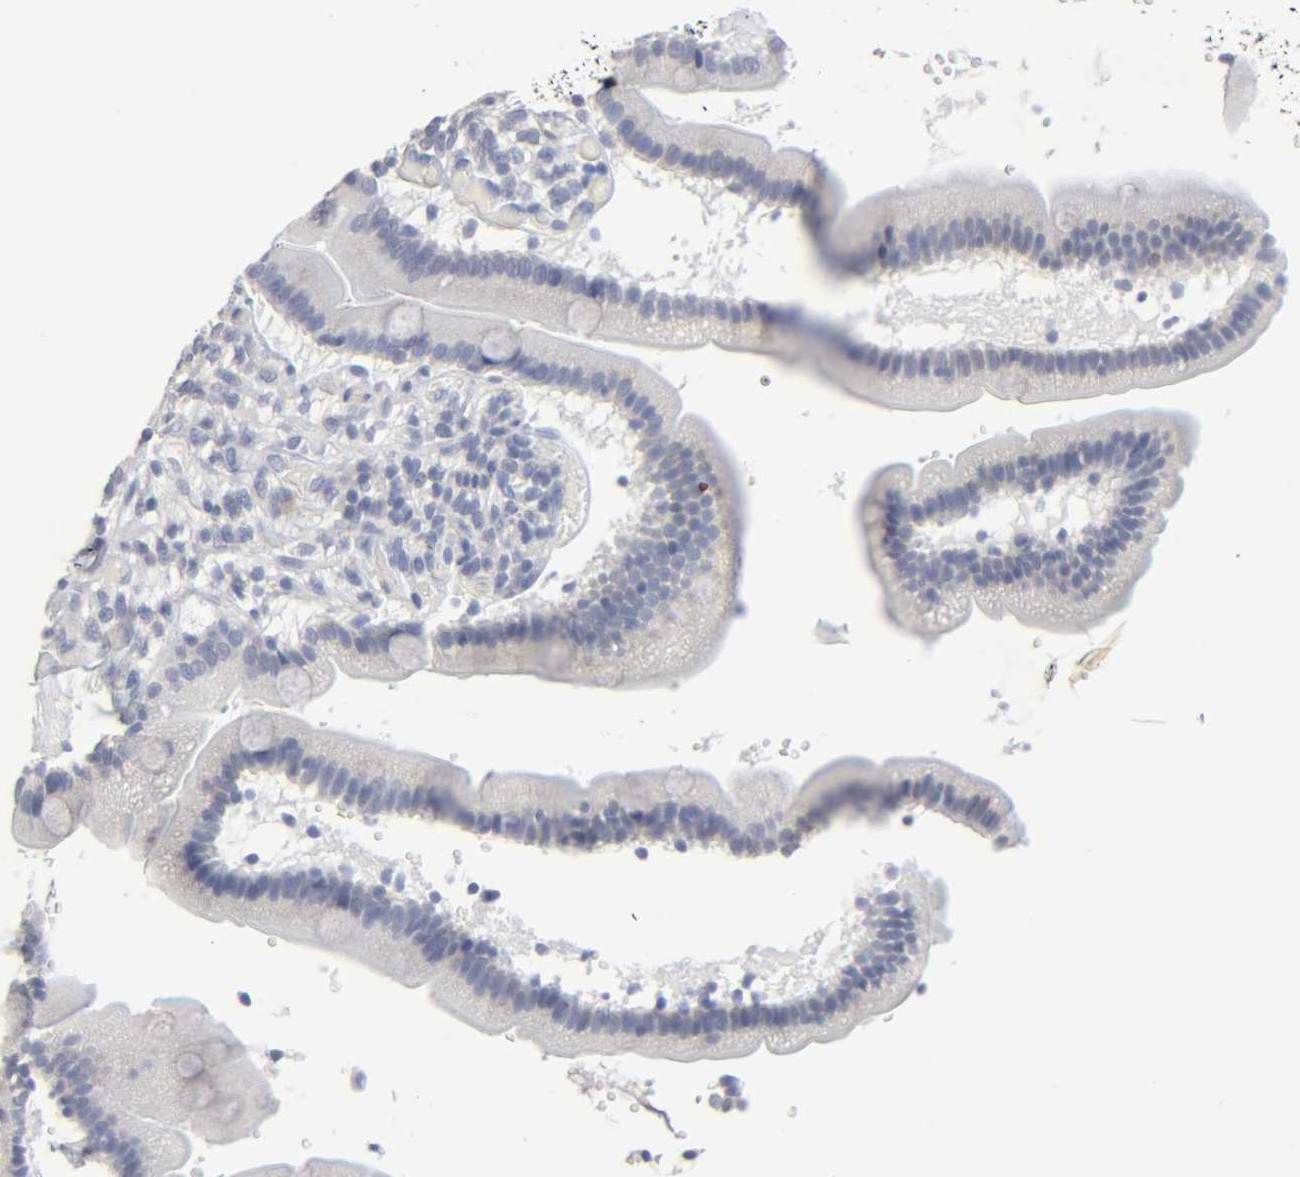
{"staining": {"intensity": "negative", "quantity": "none", "location": "none"}, "tissue": "duodenum", "cell_type": "Glandular cells", "image_type": "normal", "snomed": [{"axis": "morphology", "description": "Normal tissue, NOS"}, {"axis": "topography", "description": "Duodenum"}], "caption": "Immunohistochemistry (IHC) micrograph of benign duodenum: duodenum stained with DAB demonstrates no significant protein positivity in glandular cells.", "gene": "SLCO1B3", "patient": {"sex": "male", "age": 66}}